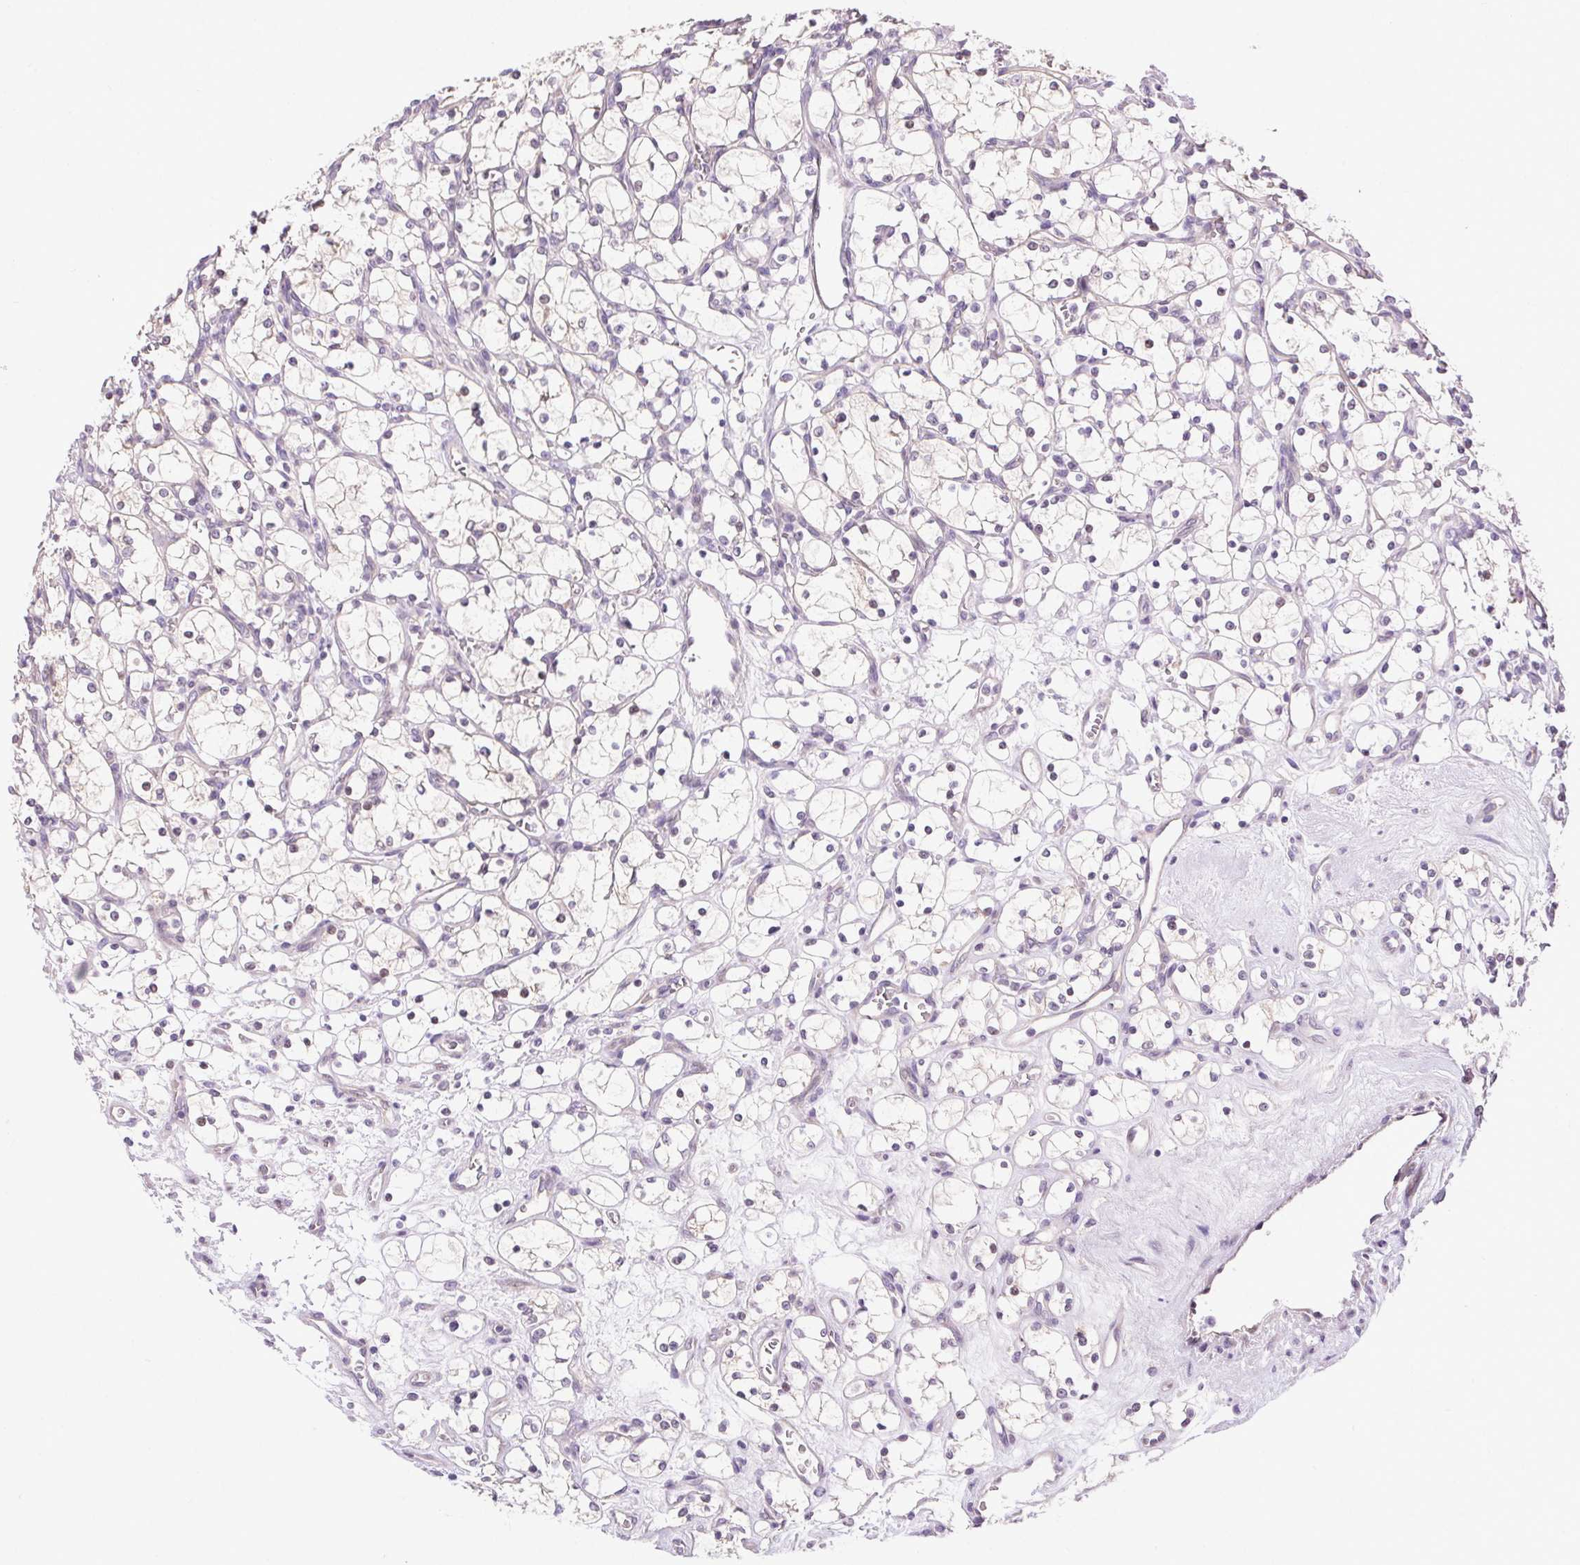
{"staining": {"intensity": "negative", "quantity": "none", "location": "none"}, "tissue": "renal cancer", "cell_type": "Tumor cells", "image_type": "cancer", "snomed": [{"axis": "morphology", "description": "Adenocarcinoma, NOS"}, {"axis": "topography", "description": "Kidney"}], "caption": "Renal cancer was stained to show a protein in brown. There is no significant positivity in tumor cells.", "gene": "SYT11", "patient": {"sex": "female", "age": 69}}